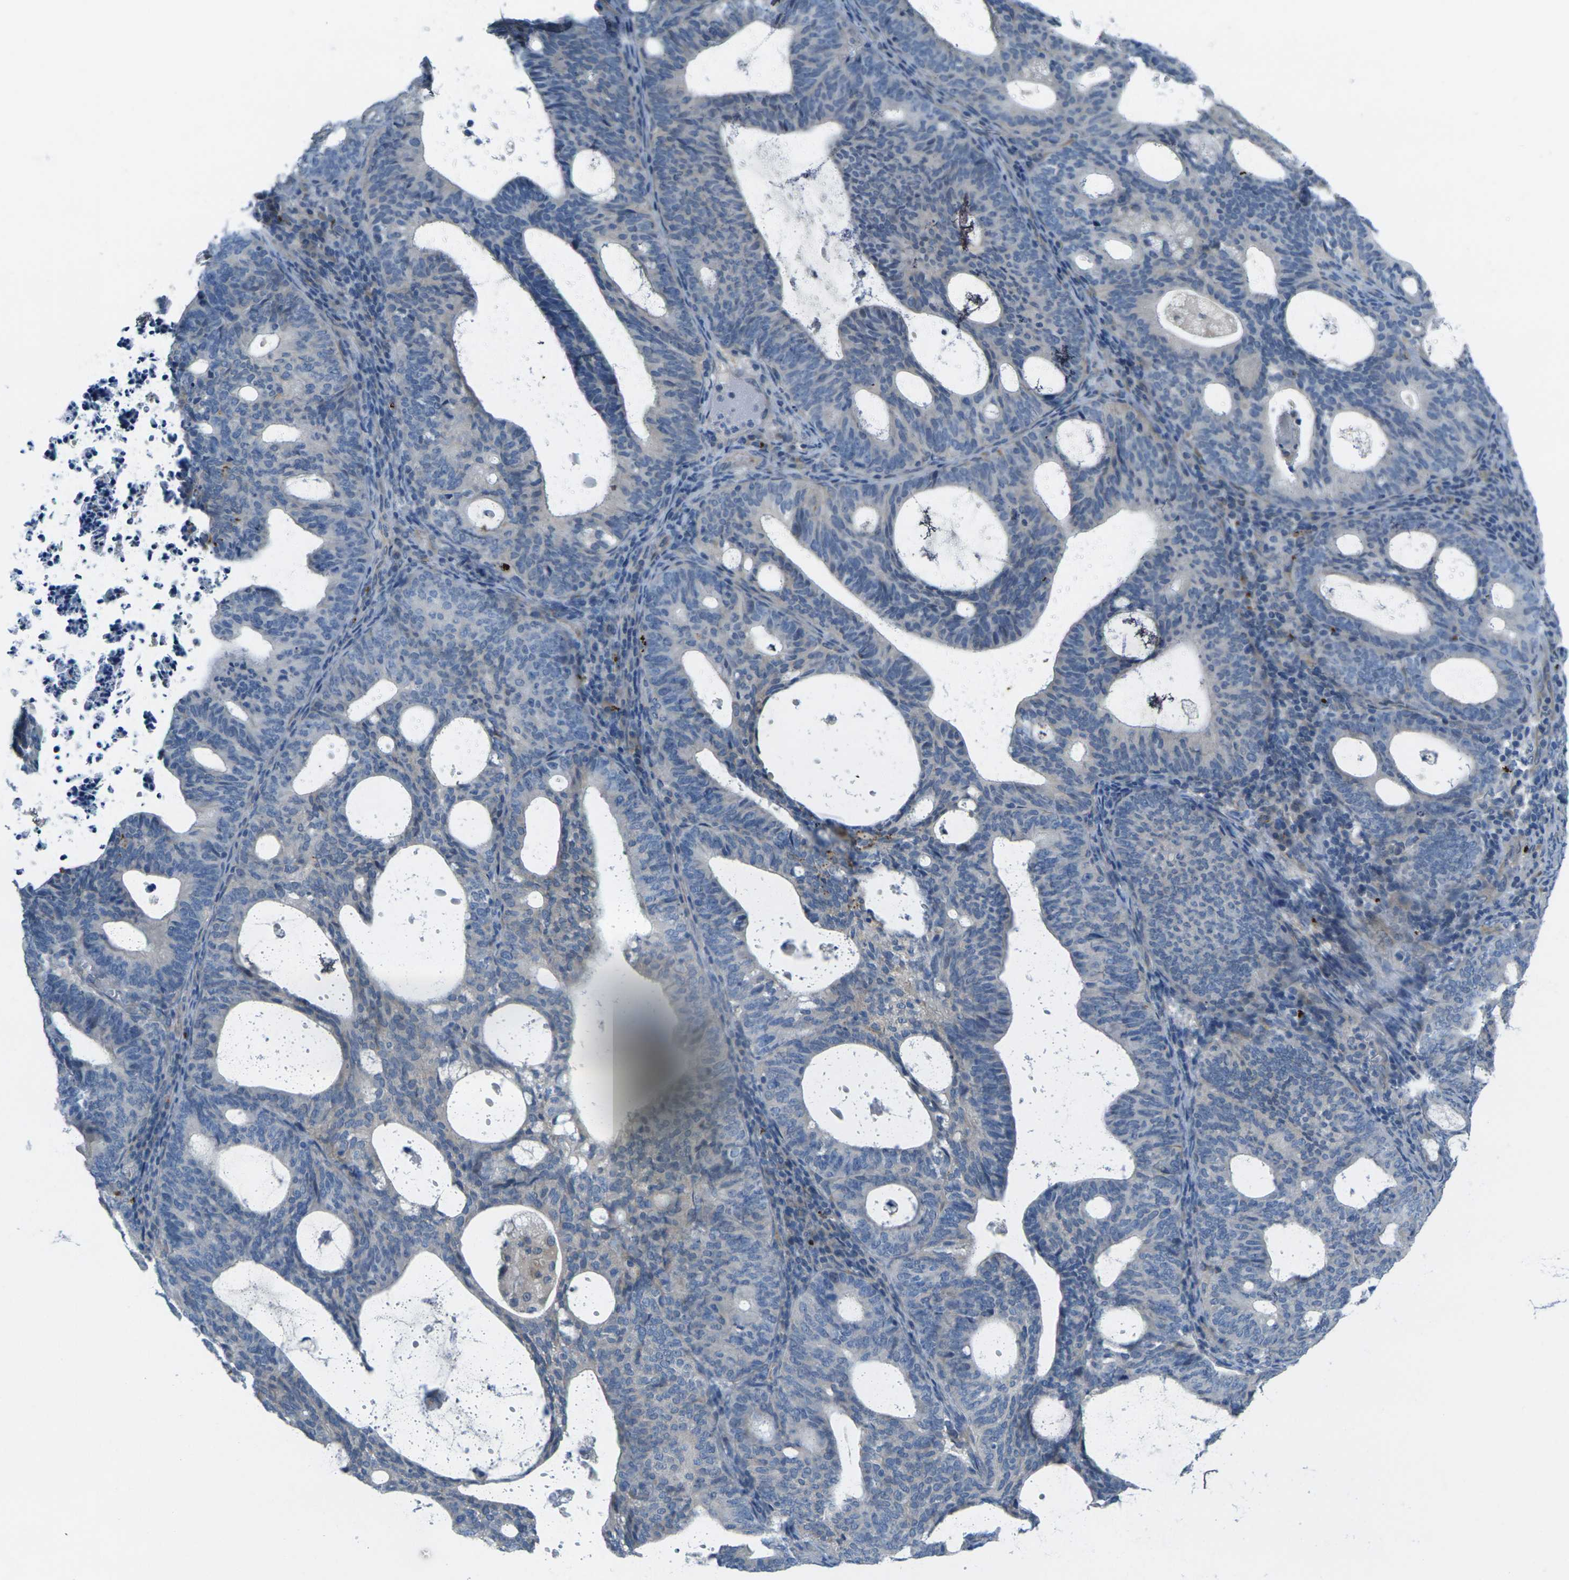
{"staining": {"intensity": "negative", "quantity": "none", "location": "none"}, "tissue": "endometrial cancer", "cell_type": "Tumor cells", "image_type": "cancer", "snomed": [{"axis": "morphology", "description": "Adenocarcinoma, NOS"}, {"axis": "topography", "description": "Uterus"}], "caption": "DAB immunohistochemical staining of human endometrial cancer reveals no significant positivity in tumor cells. (DAB immunohistochemistry (IHC) with hematoxylin counter stain).", "gene": "CYP2C8", "patient": {"sex": "female", "age": 83}}